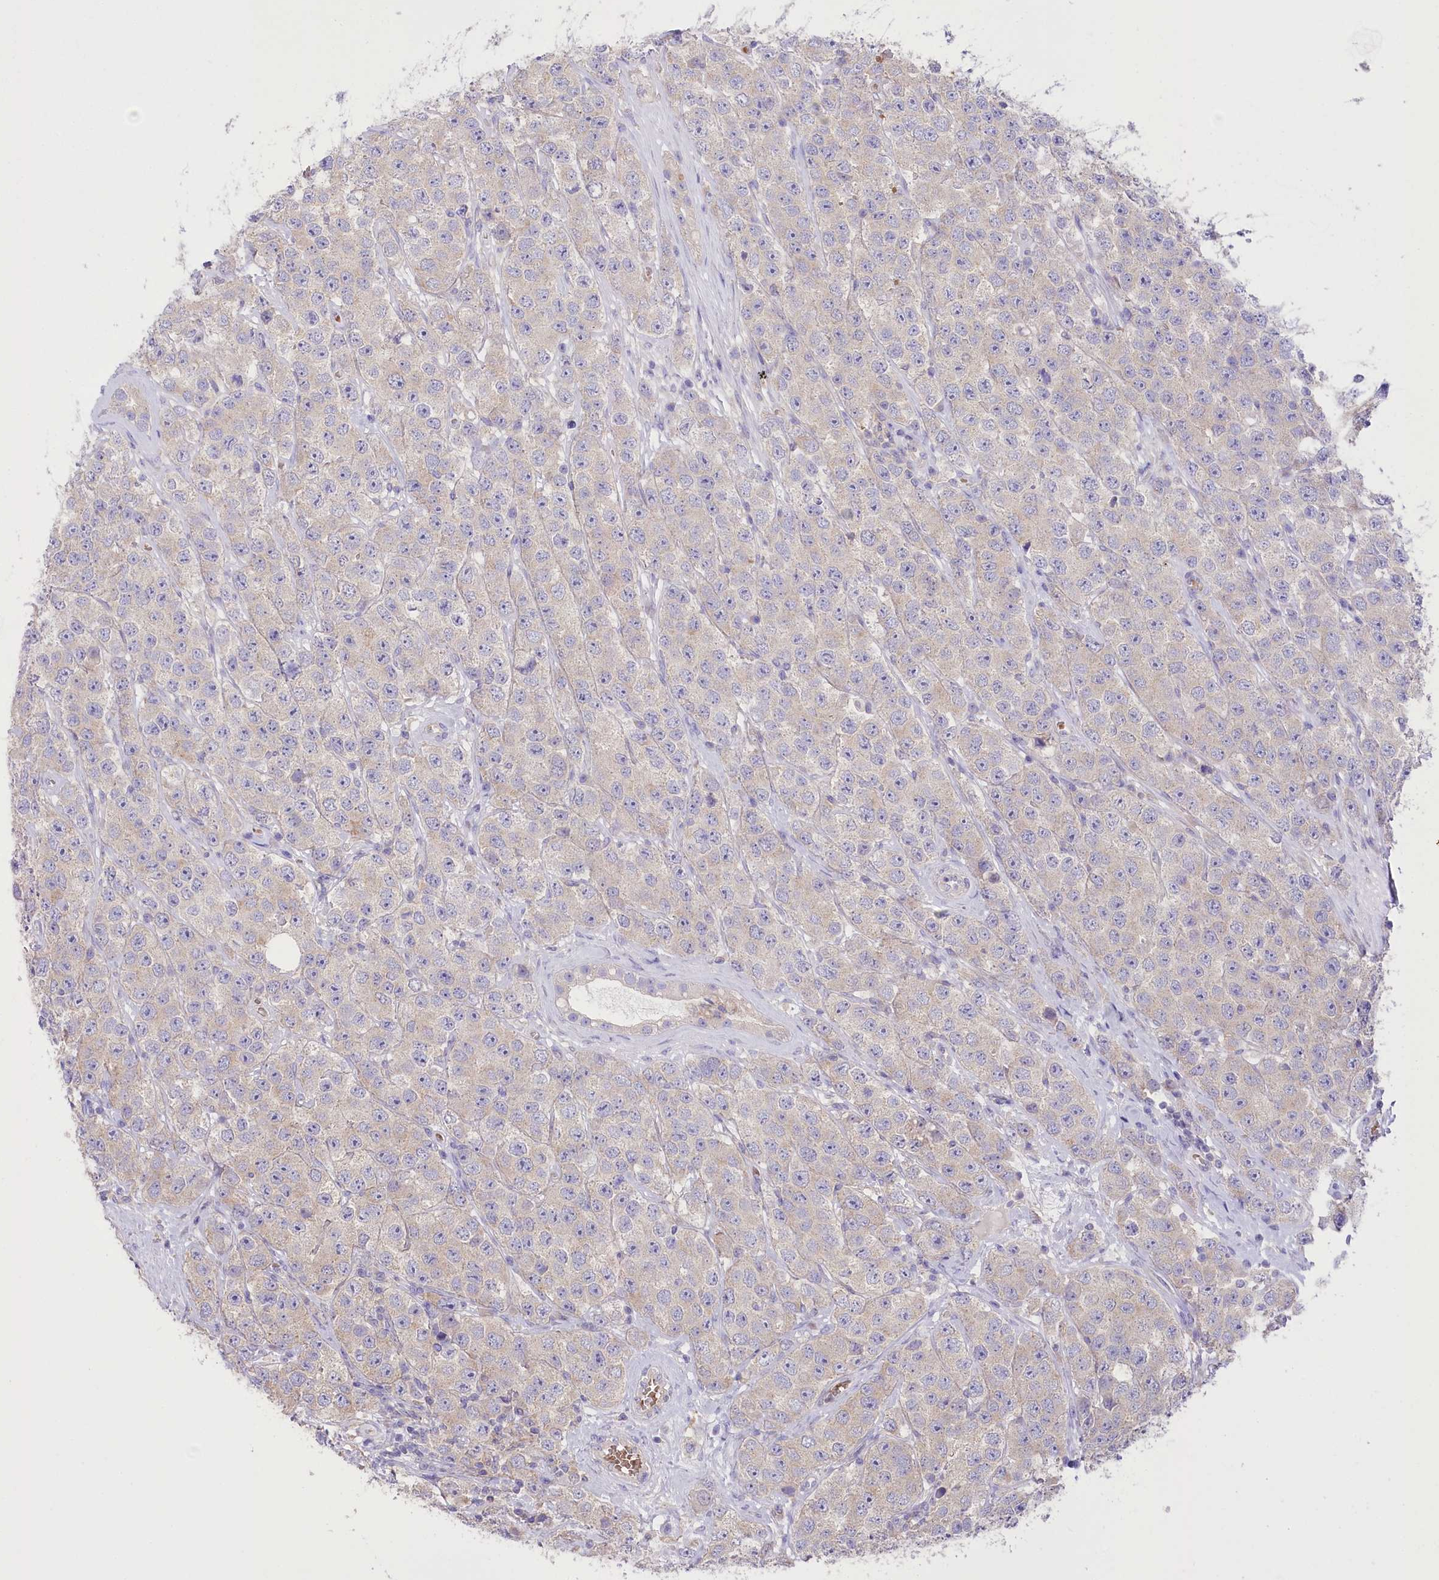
{"staining": {"intensity": "negative", "quantity": "none", "location": "none"}, "tissue": "testis cancer", "cell_type": "Tumor cells", "image_type": "cancer", "snomed": [{"axis": "morphology", "description": "Seminoma, NOS"}, {"axis": "topography", "description": "Testis"}], "caption": "High magnification brightfield microscopy of testis seminoma stained with DAB (3,3'-diaminobenzidine) (brown) and counterstained with hematoxylin (blue): tumor cells show no significant staining.", "gene": "PRSS53", "patient": {"sex": "male", "age": 28}}